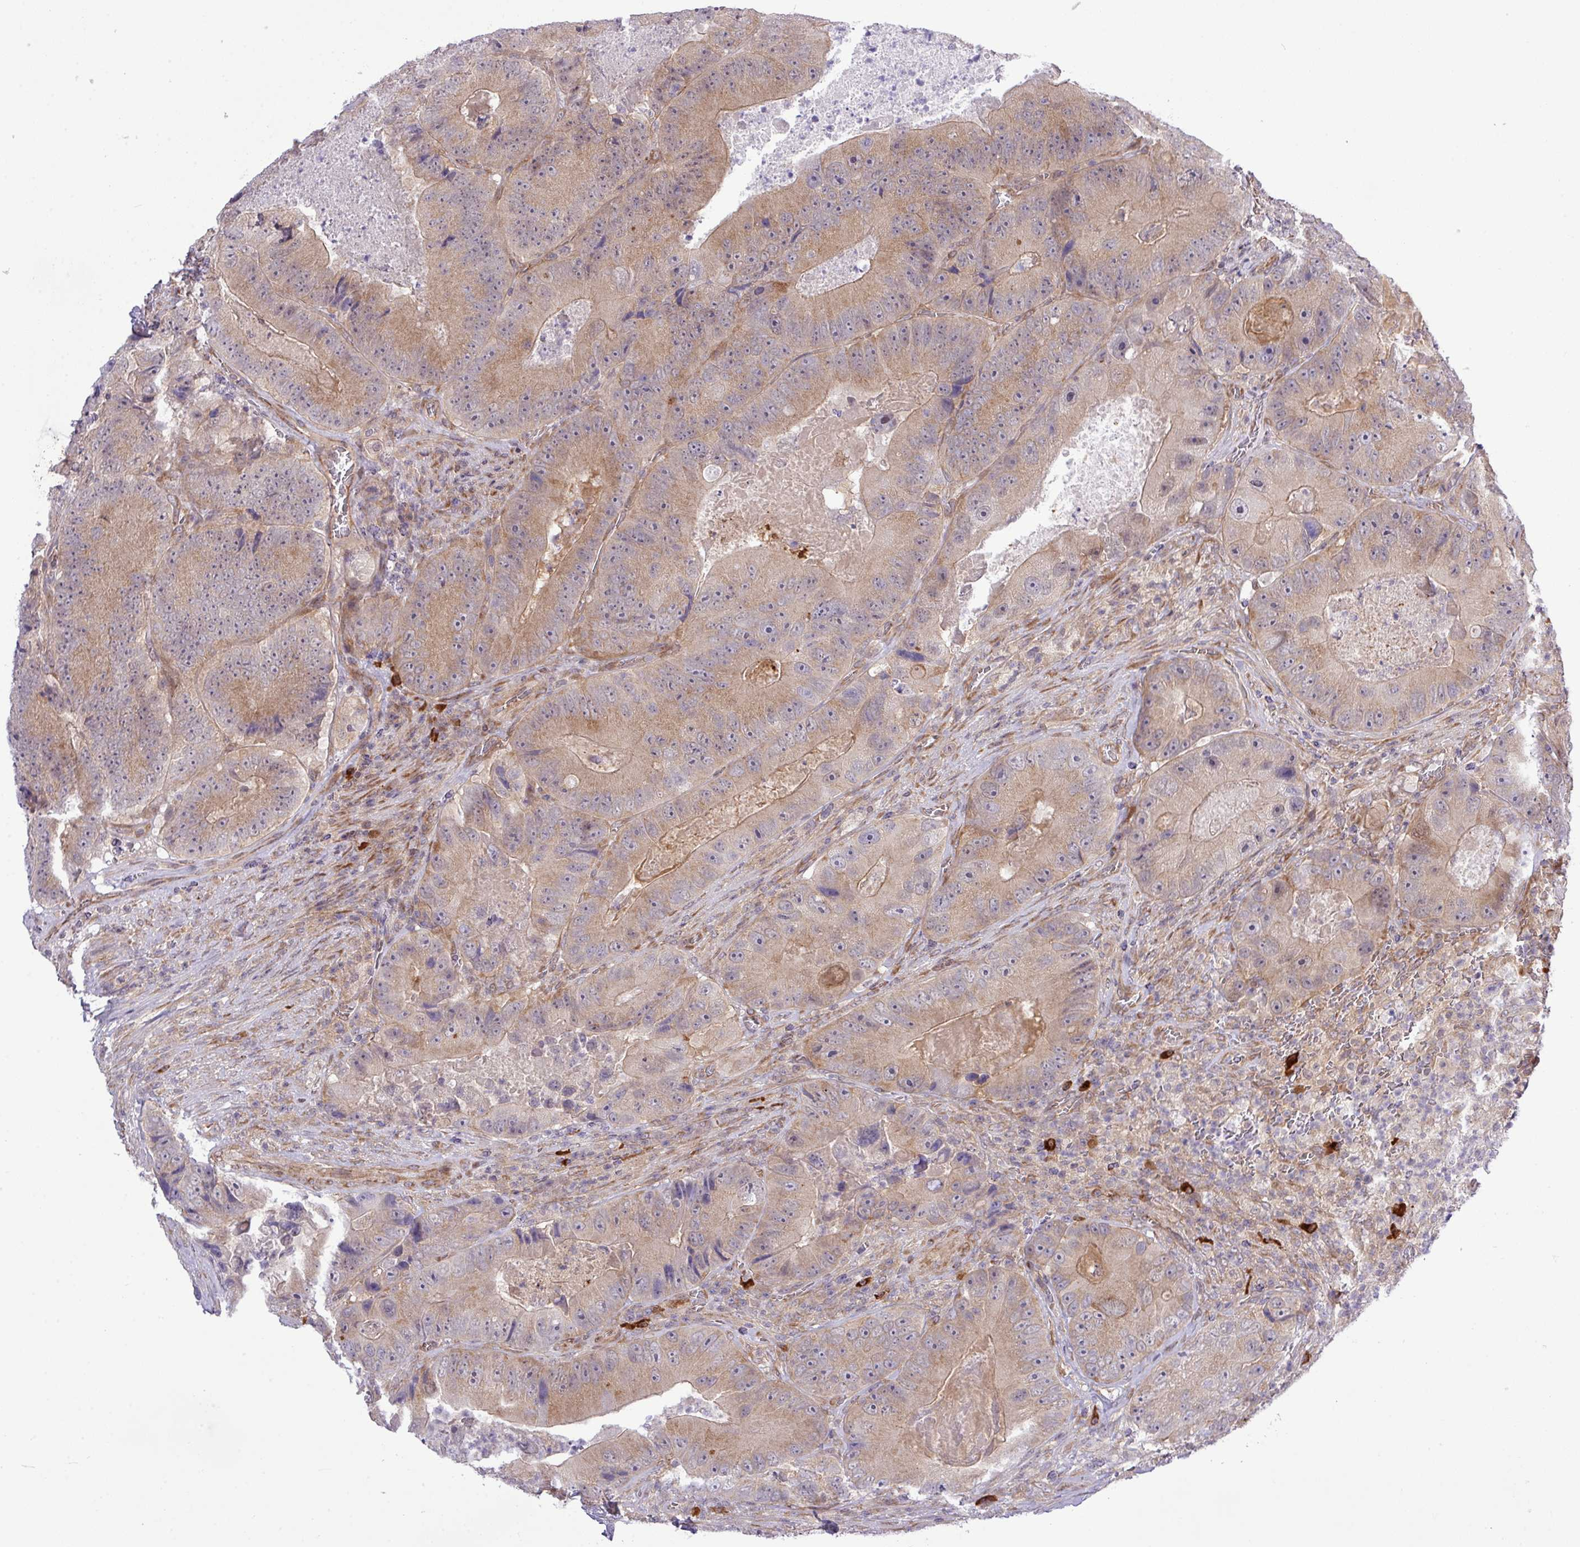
{"staining": {"intensity": "moderate", "quantity": ">75%", "location": "cytoplasmic/membranous"}, "tissue": "colorectal cancer", "cell_type": "Tumor cells", "image_type": "cancer", "snomed": [{"axis": "morphology", "description": "Adenocarcinoma, NOS"}, {"axis": "topography", "description": "Colon"}], "caption": "The photomicrograph exhibits a brown stain indicating the presence of a protein in the cytoplasmic/membranous of tumor cells in colorectal adenocarcinoma.", "gene": "FAM222B", "patient": {"sex": "female", "age": 86}}